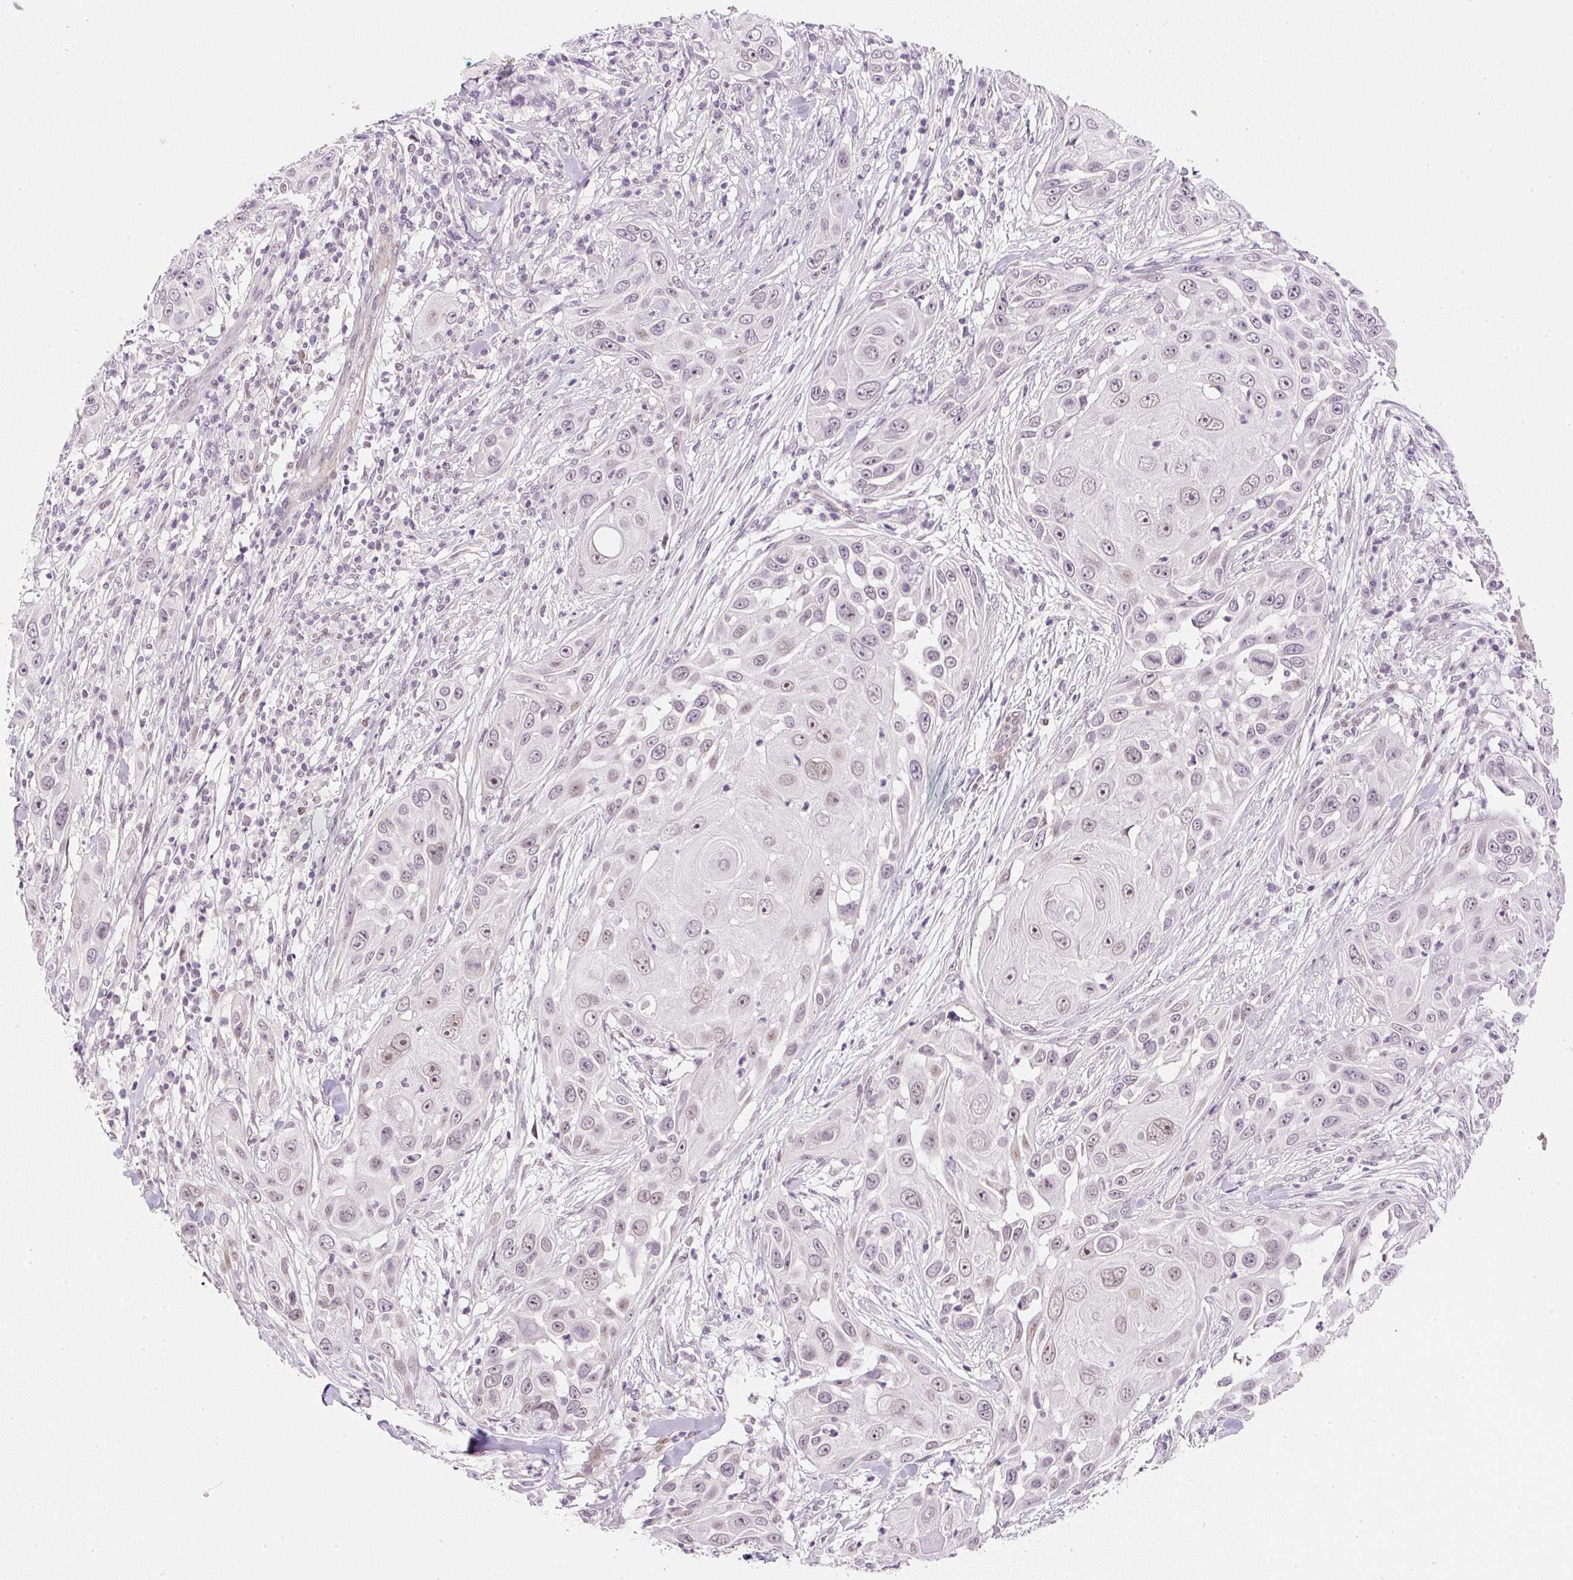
{"staining": {"intensity": "weak", "quantity": "25%-75%", "location": "nuclear"}, "tissue": "skin cancer", "cell_type": "Tumor cells", "image_type": "cancer", "snomed": [{"axis": "morphology", "description": "Squamous cell carcinoma, NOS"}, {"axis": "topography", "description": "Skin"}], "caption": "A brown stain shows weak nuclear expression of a protein in human skin cancer tumor cells.", "gene": "DPPA4", "patient": {"sex": "female", "age": 44}}